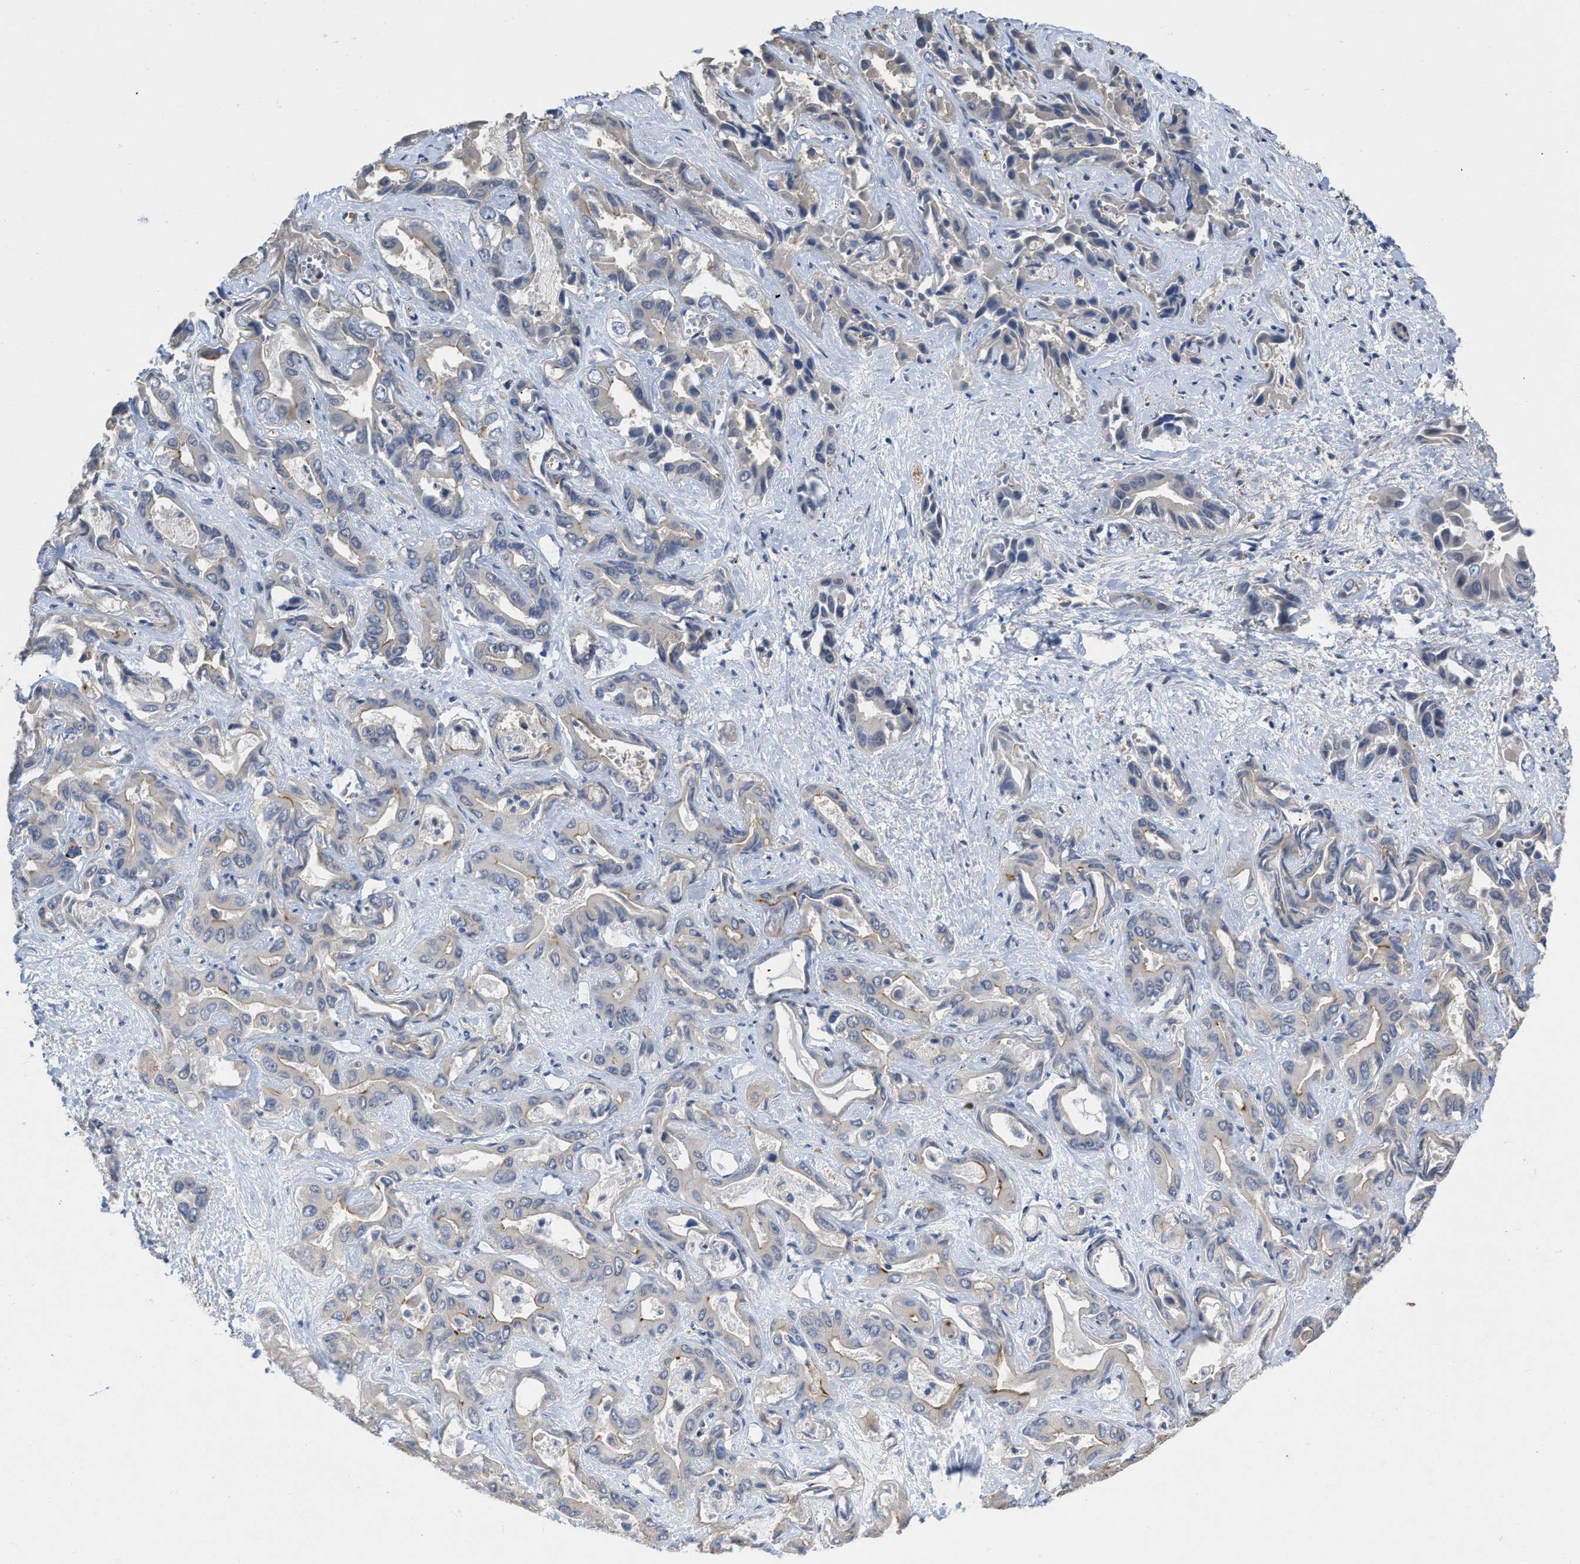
{"staining": {"intensity": "weak", "quantity": "25%-75%", "location": "cytoplasmic/membranous"}, "tissue": "liver cancer", "cell_type": "Tumor cells", "image_type": "cancer", "snomed": [{"axis": "morphology", "description": "Cholangiocarcinoma"}, {"axis": "topography", "description": "Liver"}], "caption": "Weak cytoplasmic/membranous protein positivity is identified in approximately 25%-75% of tumor cells in liver cancer (cholangiocarcinoma).", "gene": "SLC4A11", "patient": {"sex": "female", "age": 52}}